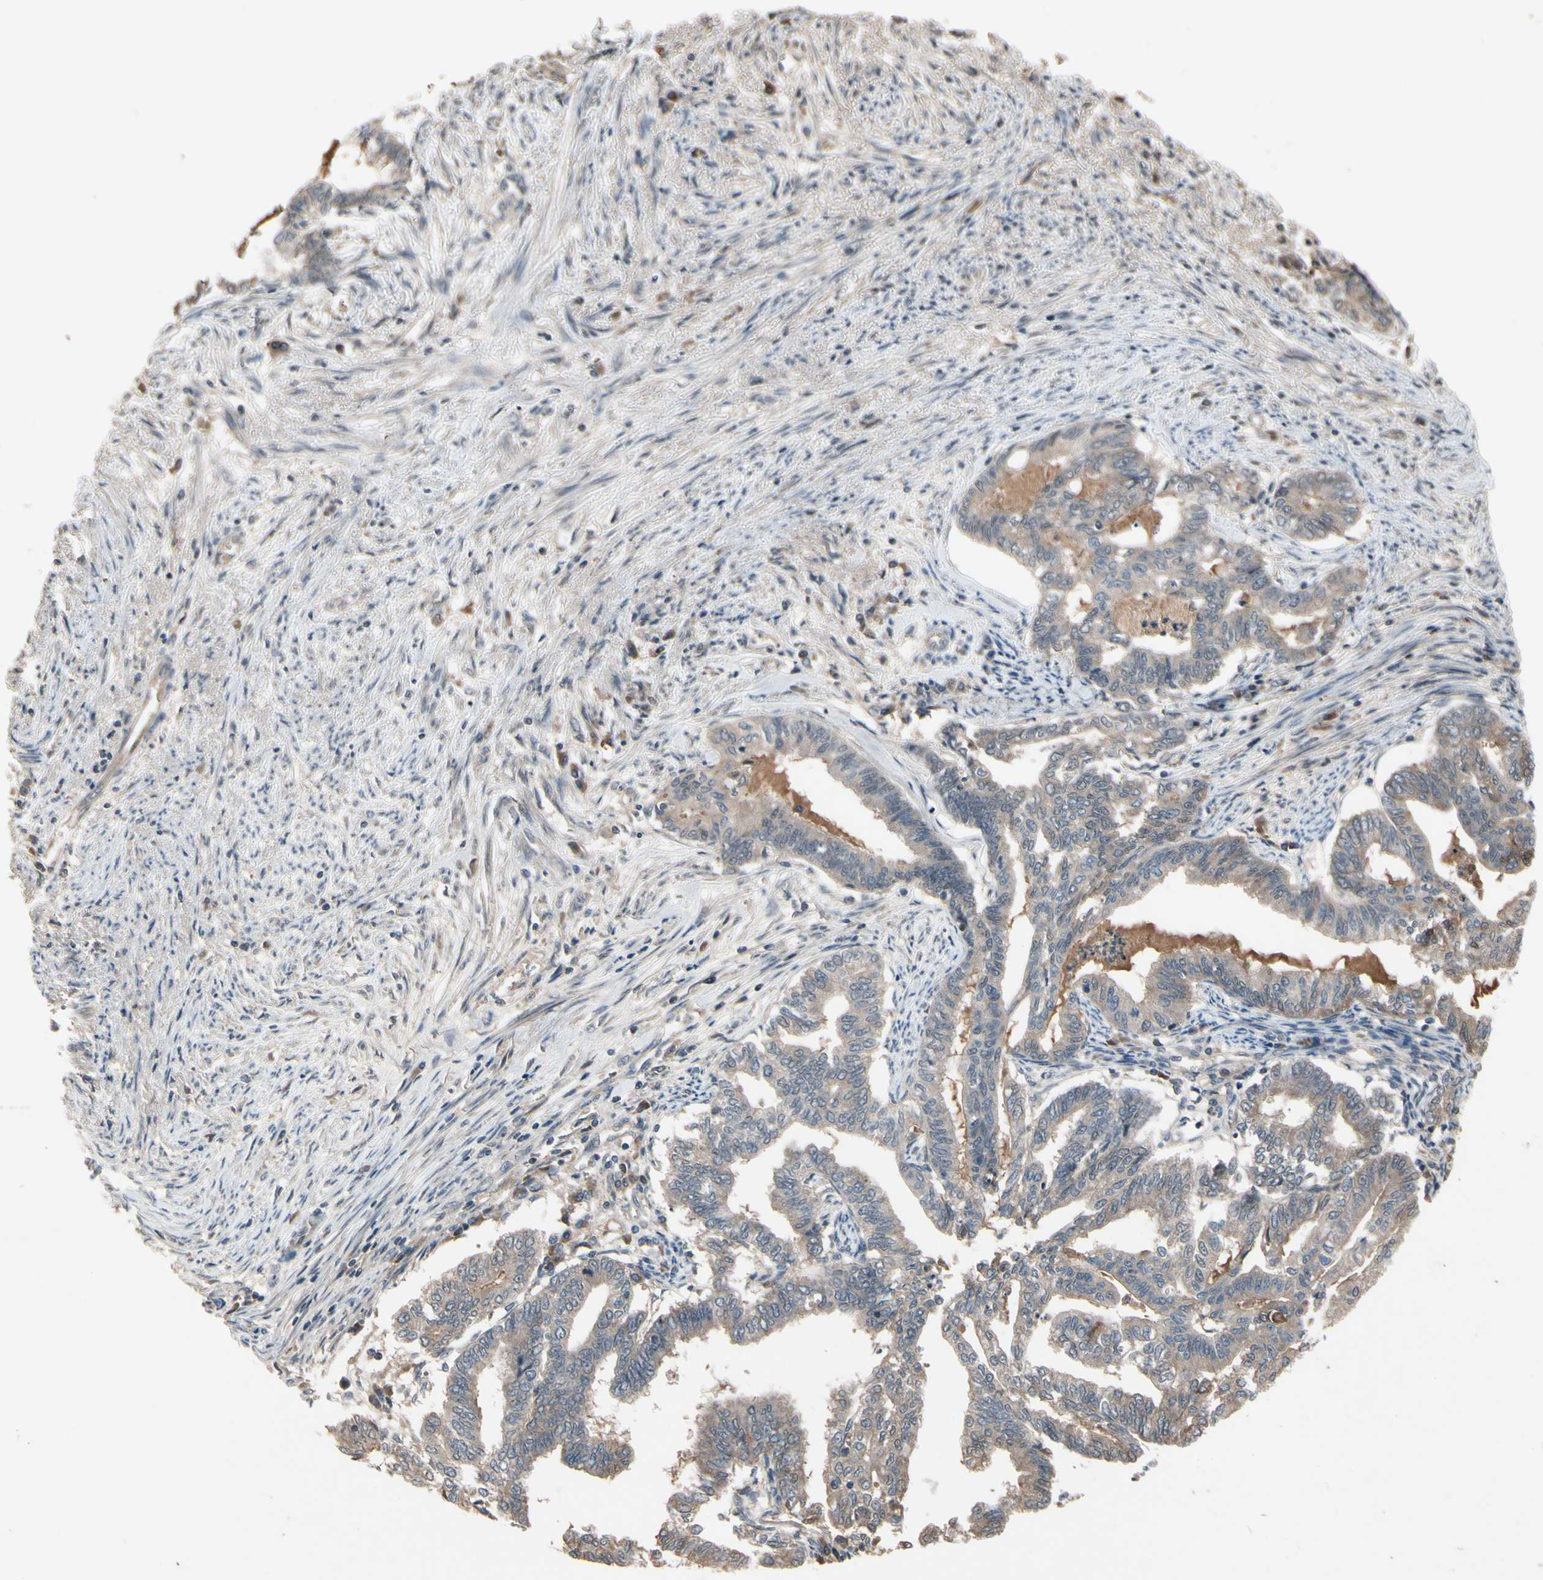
{"staining": {"intensity": "weak", "quantity": ">75%", "location": "cytoplasmic/membranous"}, "tissue": "endometrial cancer", "cell_type": "Tumor cells", "image_type": "cancer", "snomed": [{"axis": "morphology", "description": "Adenocarcinoma, NOS"}, {"axis": "topography", "description": "Endometrium"}], "caption": "Immunohistochemical staining of human adenocarcinoma (endometrial) exhibits low levels of weak cytoplasmic/membranous protein expression in about >75% of tumor cells.", "gene": "NSF", "patient": {"sex": "female", "age": 79}}